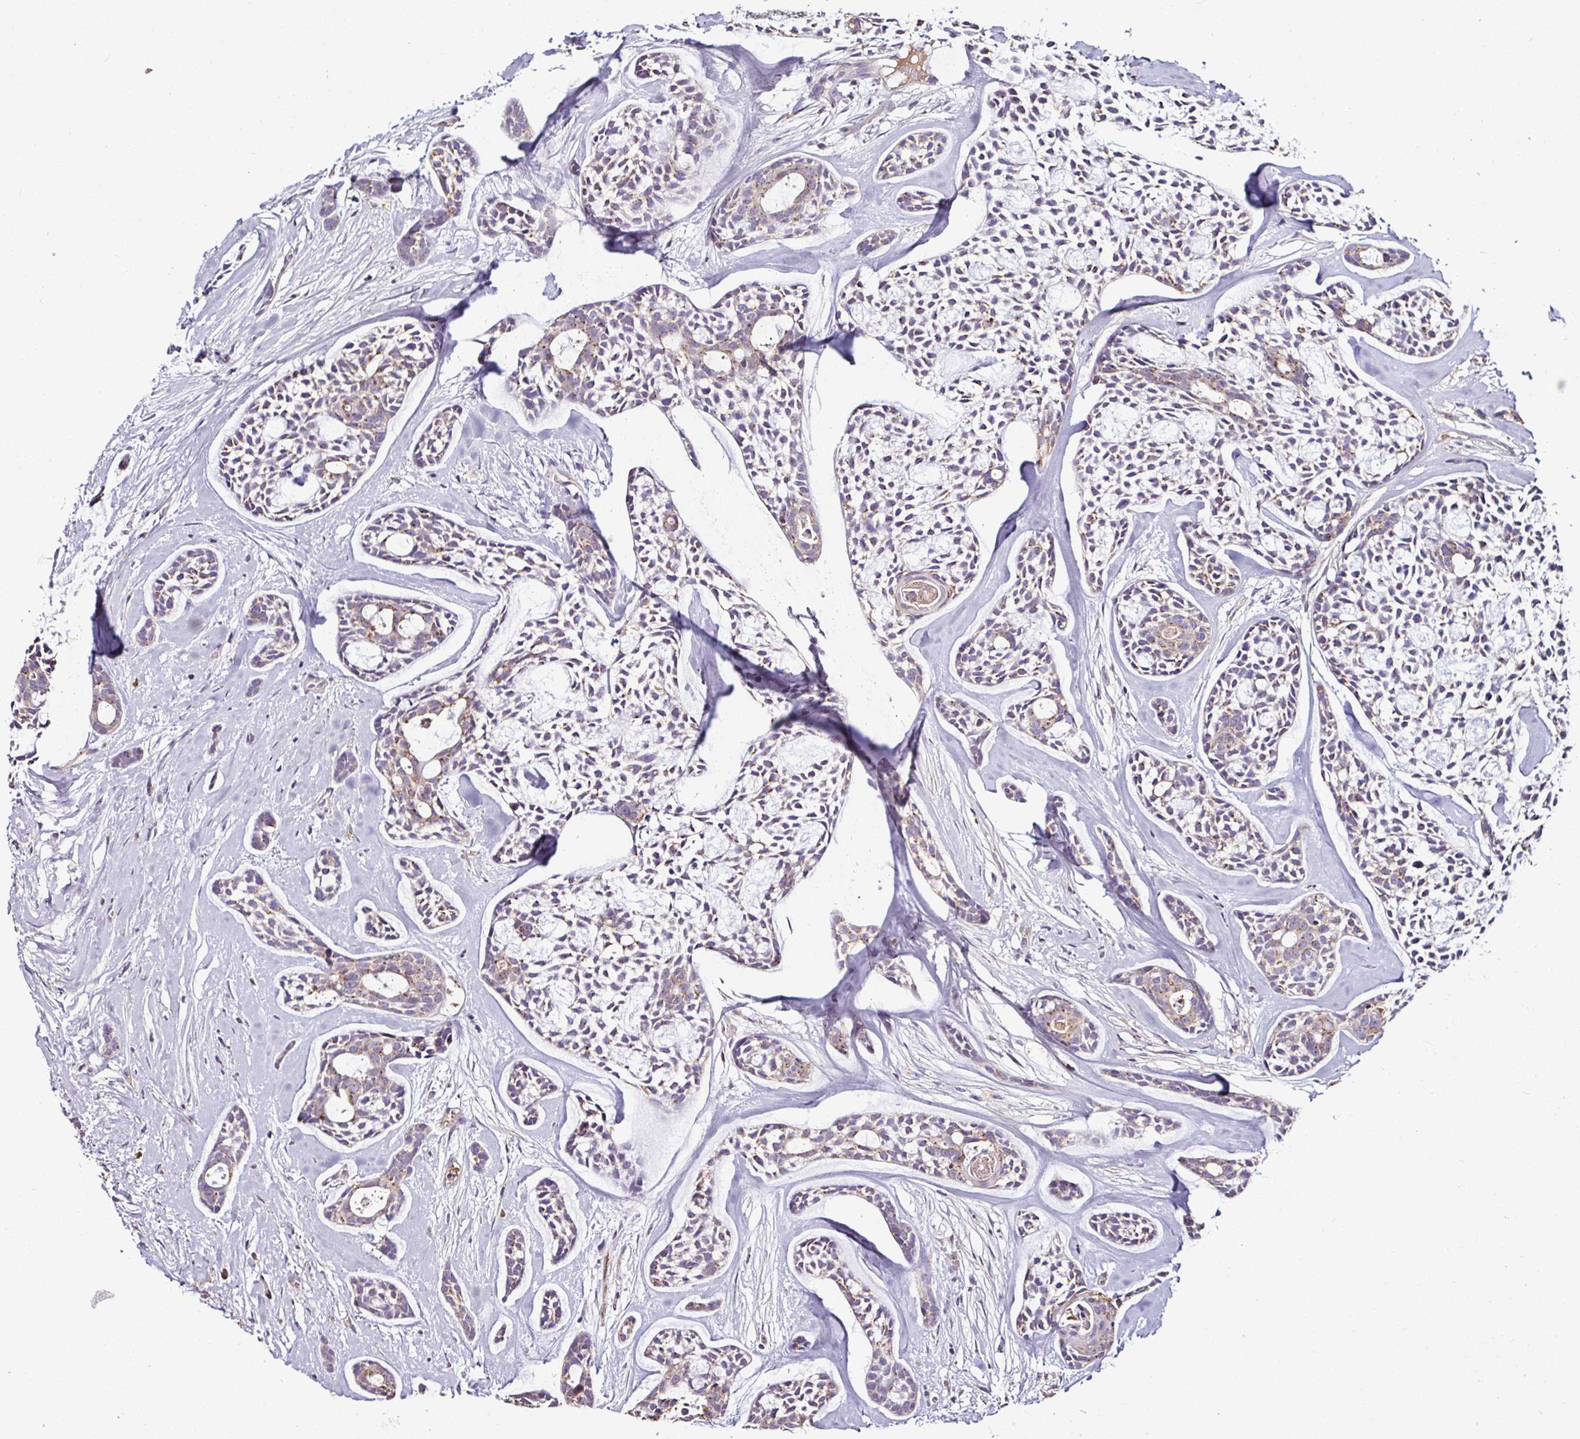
{"staining": {"intensity": "moderate", "quantity": "<25%", "location": "cytoplasmic/membranous"}, "tissue": "head and neck cancer", "cell_type": "Tumor cells", "image_type": "cancer", "snomed": [{"axis": "morphology", "description": "Adenocarcinoma, NOS"}, {"axis": "topography", "description": "Subcutis"}, {"axis": "topography", "description": "Head-Neck"}], "caption": "Head and neck adenocarcinoma stained for a protein shows moderate cytoplasmic/membranous positivity in tumor cells.", "gene": "CPD", "patient": {"sex": "female", "age": 73}}